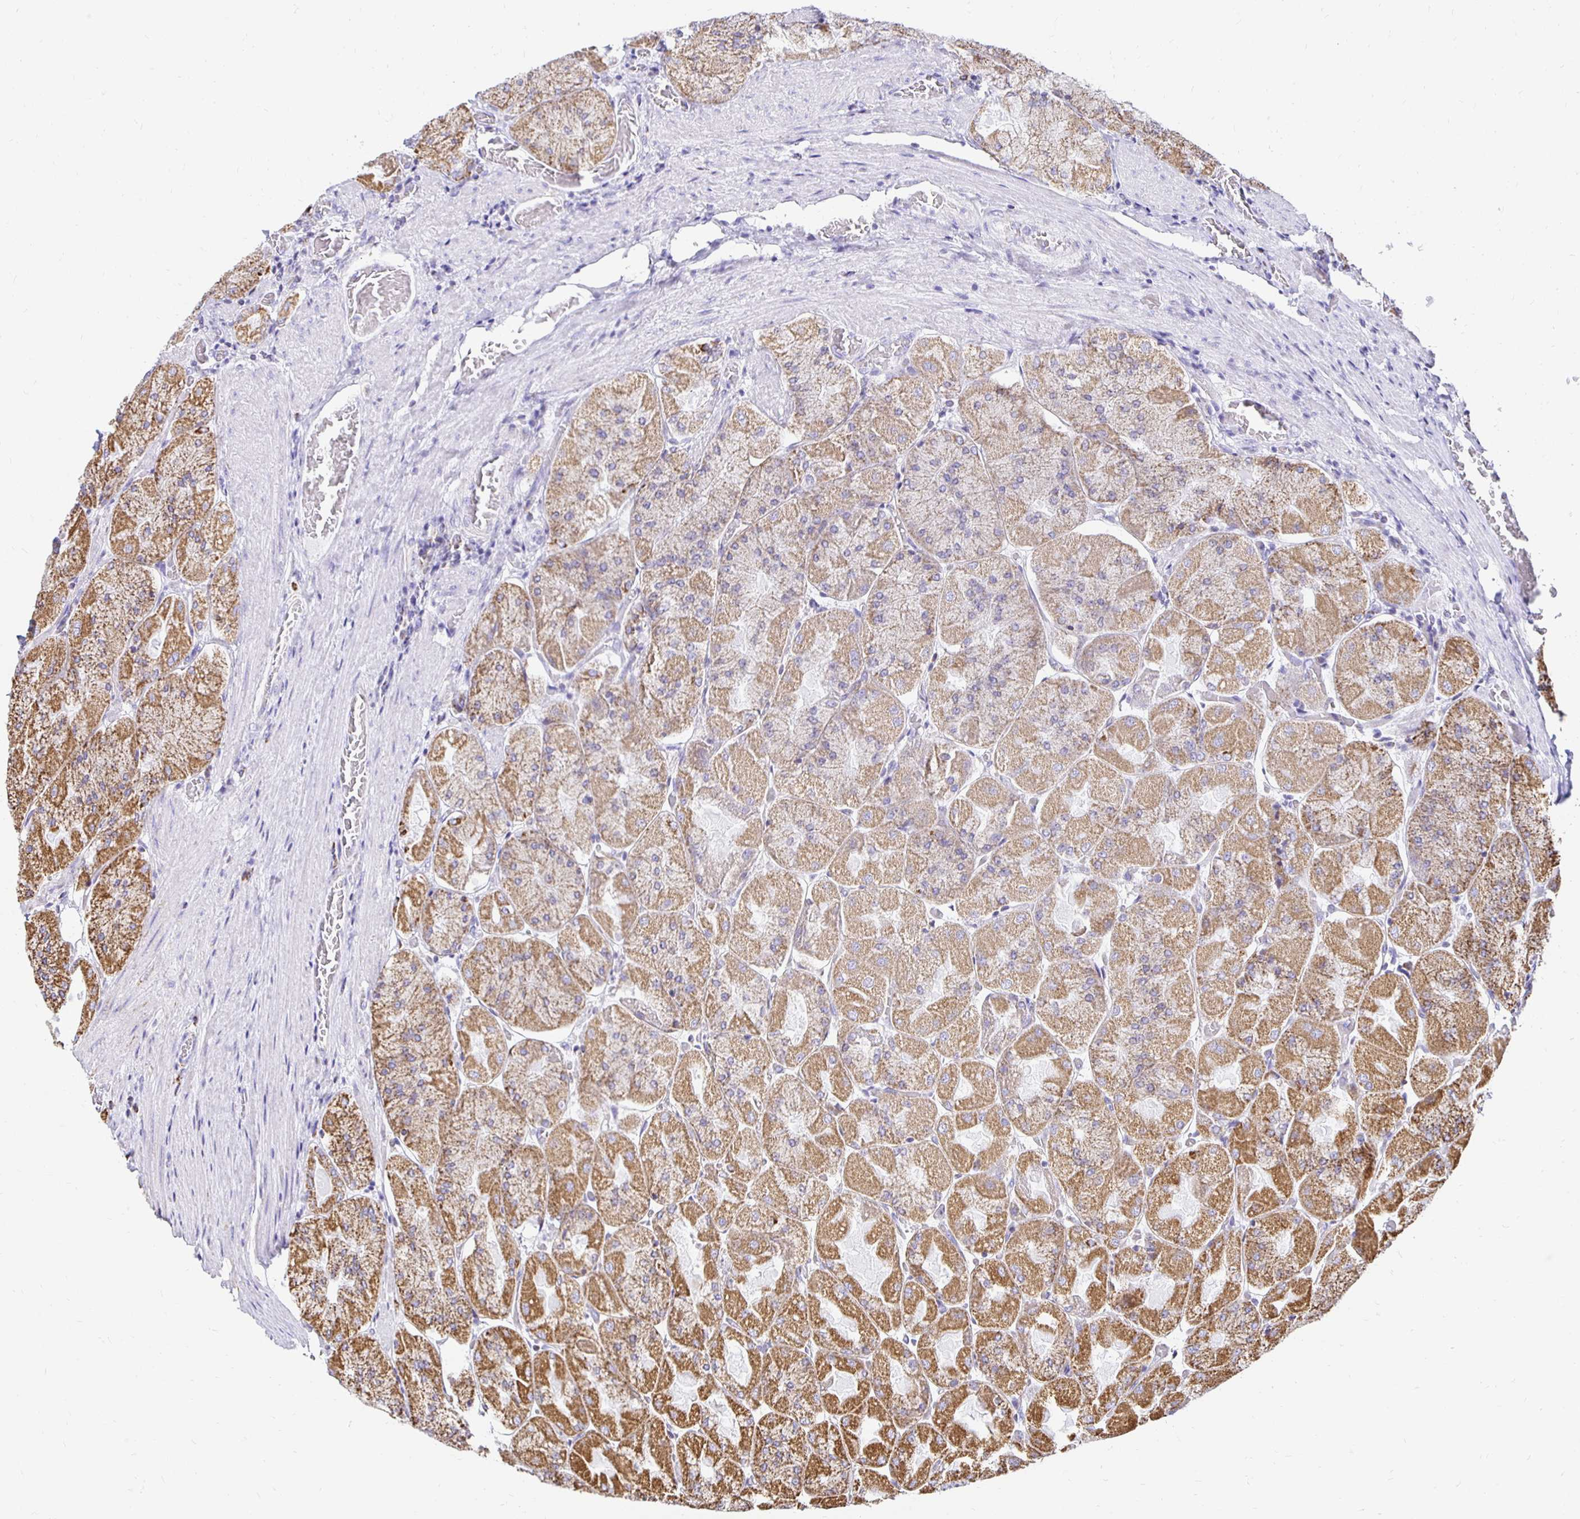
{"staining": {"intensity": "moderate", "quantity": ">75%", "location": "cytoplasmic/membranous"}, "tissue": "stomach", "cell_type": "Glandular cells", "image_type": "normal", "snomed": [{"axis": "morphology", "description": "Normal tissue, NOS"}, {"axis": "topography", "description": "Stomach"}], "caption": "DAB (3,3'-diaminobenzidine) immunohistochemical staining of benign stomach displays moderate cytoplasmic/membranous protein positivity in approximately >75% of glandular cells.", "gene": "PLAAT2", "patient": {"sex": "female", "age": 61}}